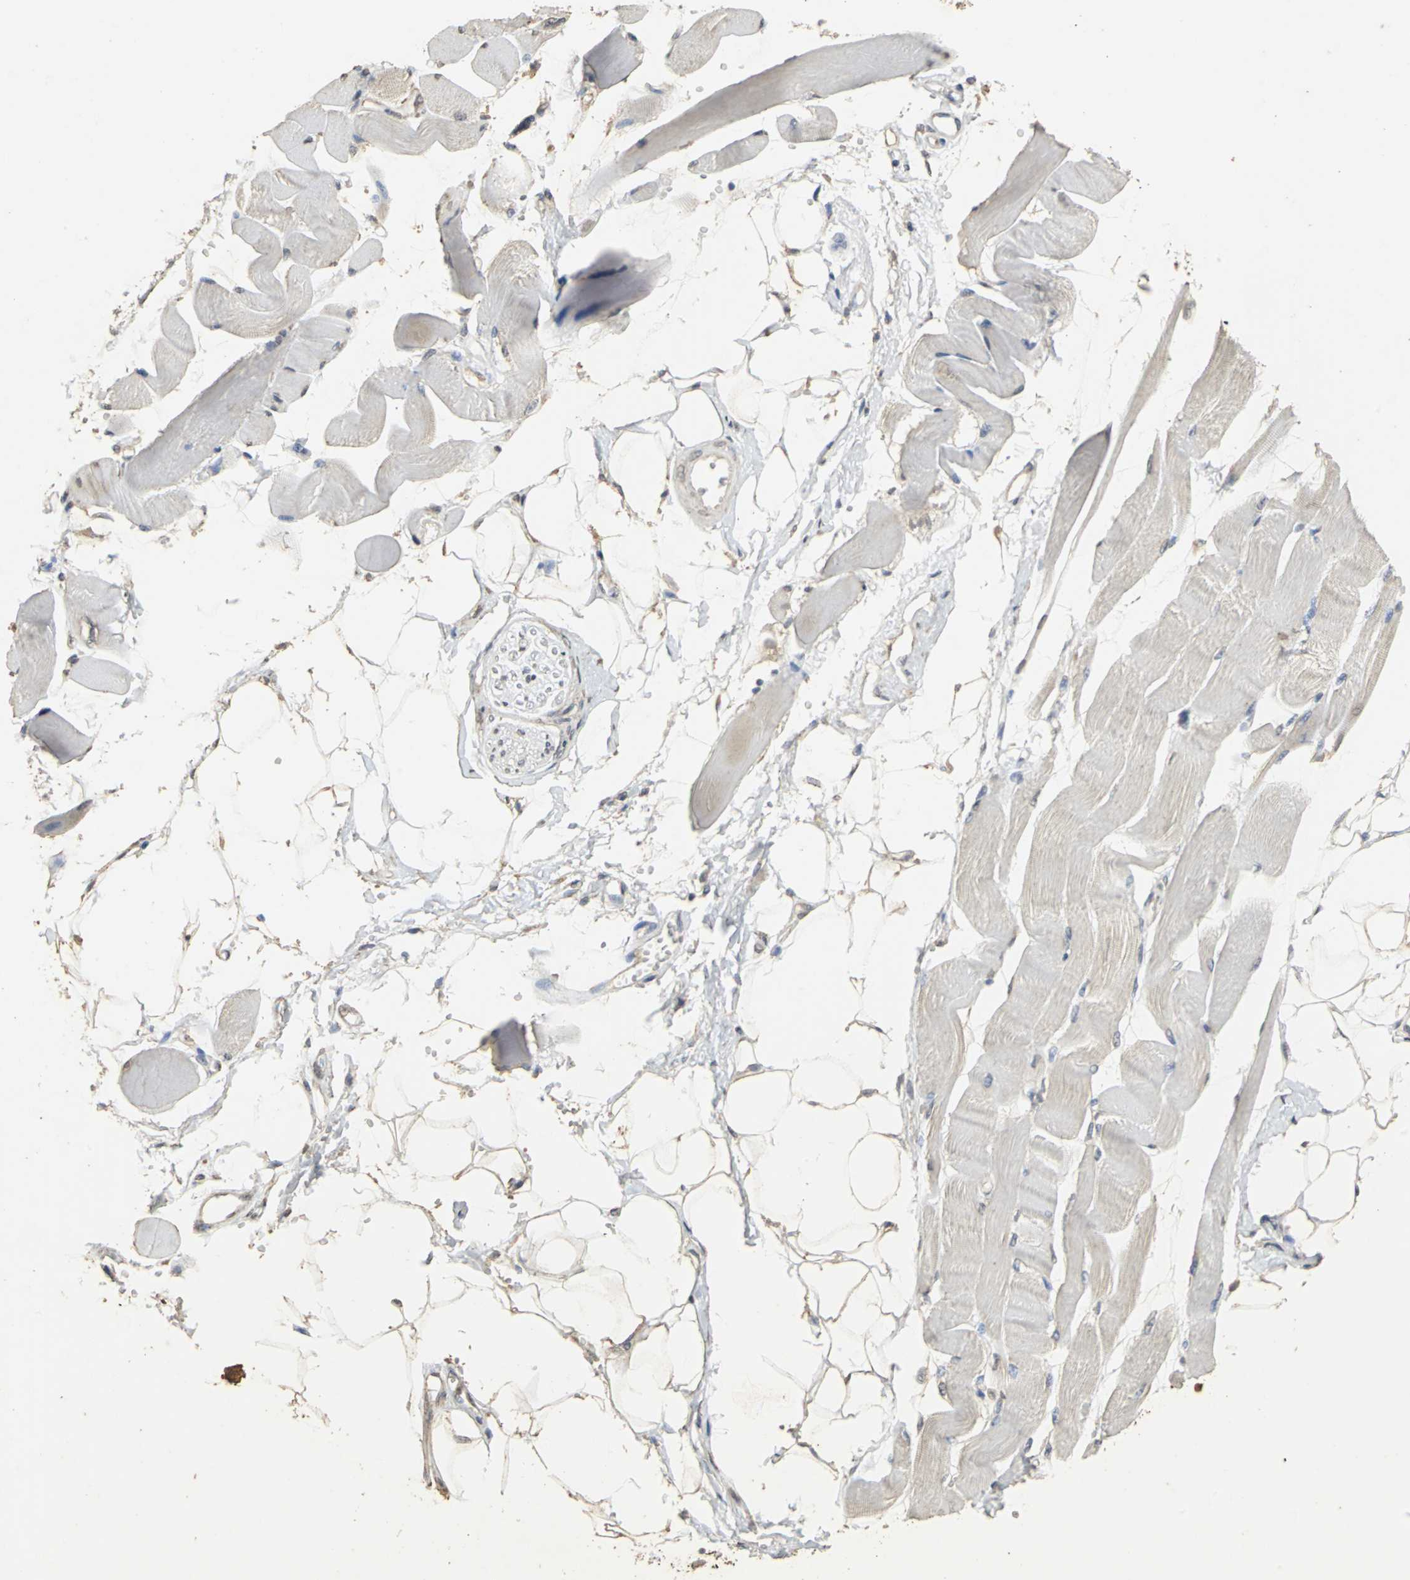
{"staining": {"intensity": "negative", "quantity": "none", "location": "none"}, "tissue": "skeletal muscle", "cell_type": "Myocytes", "image_type": "normal", "snomed": [{"axis": "morphology", "description": "Normal tissue, NOS"}, {"axis": "topography", "description": "Skeletal muscle"}, {"axis": "topography", "description": "Peripheral nerve tissue"}], "caption": "Myocytes are negative for brown protein staining in unremarkable skeletal muscle. (Immunohistochemistry, brightfield microscopy, high magnification).", "gene": "ACSL4", "patient": {"sex": "female", "age": 84}}